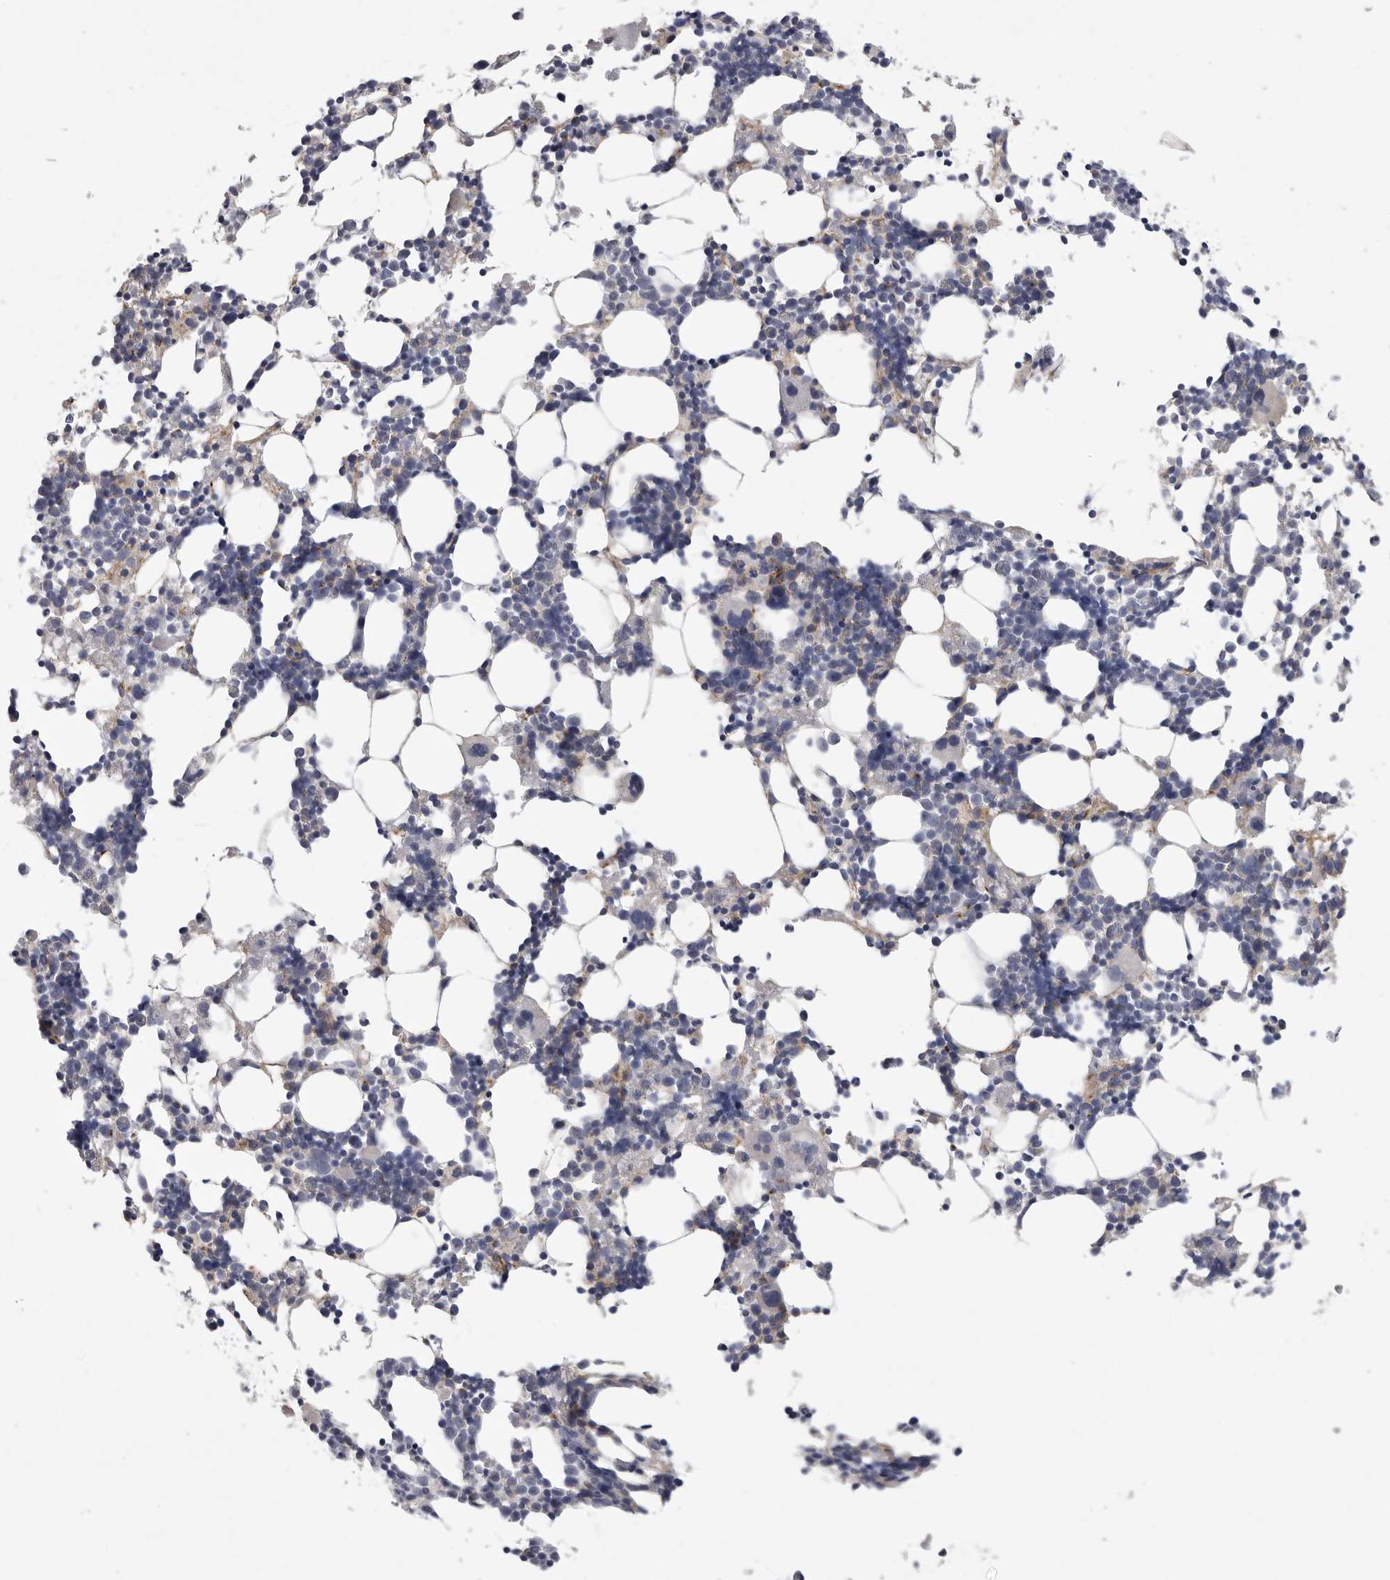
{"staining": {"intensity": "negative", "quantity": "none", "location": "none"}, "tissue": "bone marrow", "cell_type": "Hematopoietic cells", "image_type": "normal", "snomed": [{"axis": "morphology", "description": "Normal tissue, NOS"}, {"axis": "morphology", "description": "Inflammation, NOS"}, {"axis": "topography", "description": "Bone marrow"}], "caption": "Benign bone marrow was stained to show a protein in brown. There is no significant expression in hematopoietic cells. (DAB IHC with hematoxylin counter stain).", "gene": "SDC3", "patient": {"sex": "male", "age": 21}}